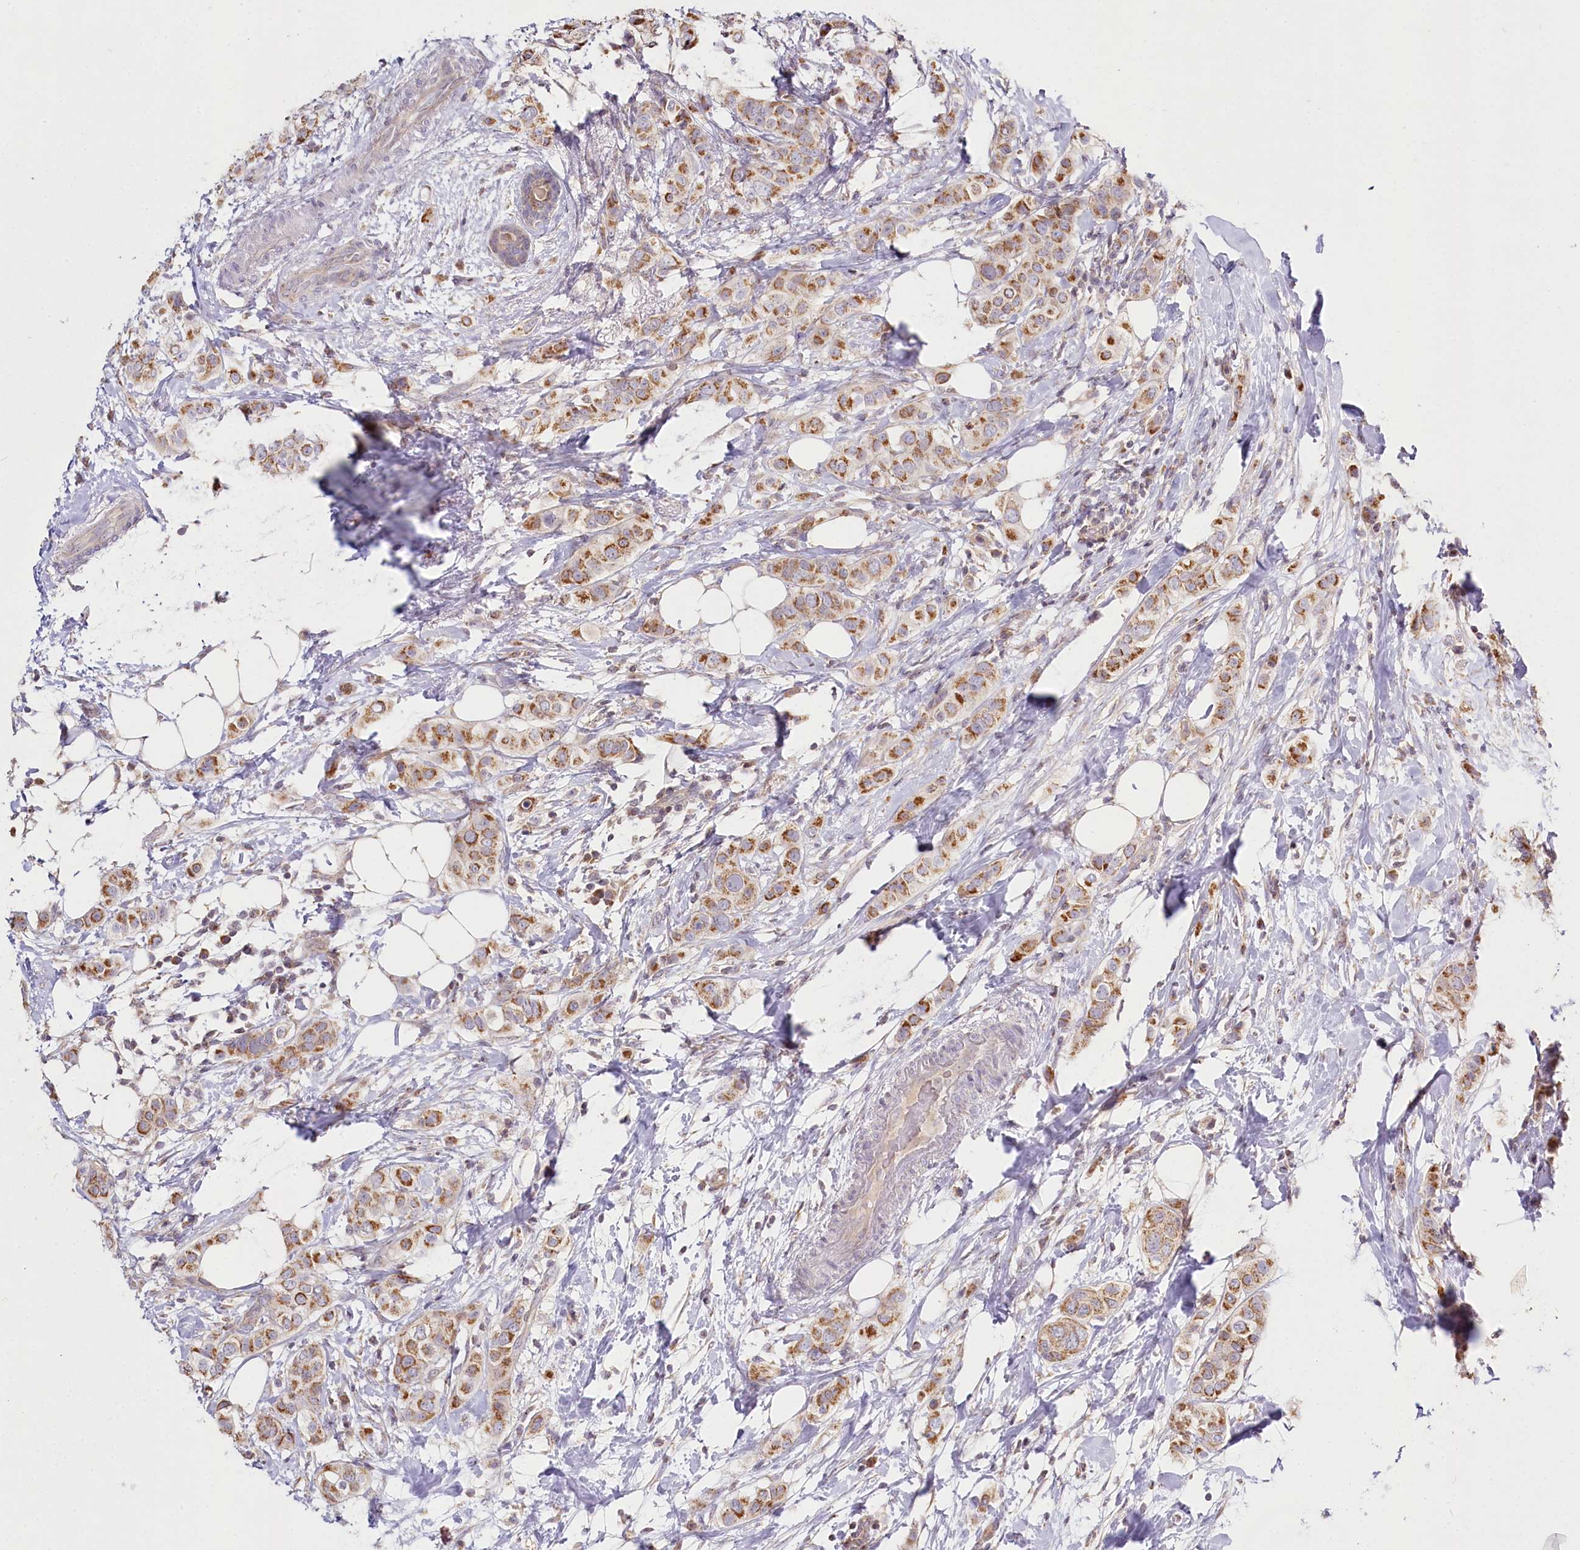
{"staining": {"intensity": "moderate", "quantity": ">75%", "location": "cytoplasmic/membranous"}, "tissue": "breast cancer", "cell_type": "Tumor cells", "image_type": "cancer", "snomed": [{"axis": "morphology", "description": "Lobular carcinoma"}, {"axis": "topography", "description": "Breast"}], "caption": "Immunohistochemical staining of human breast lobular carcinoma displays medium levels of moderate cytoplasmic/membranous protein expression in approximately >75% of tumor cells.", "gene": "ACOX2", "patient": {"sex": "female", "age": 51}}